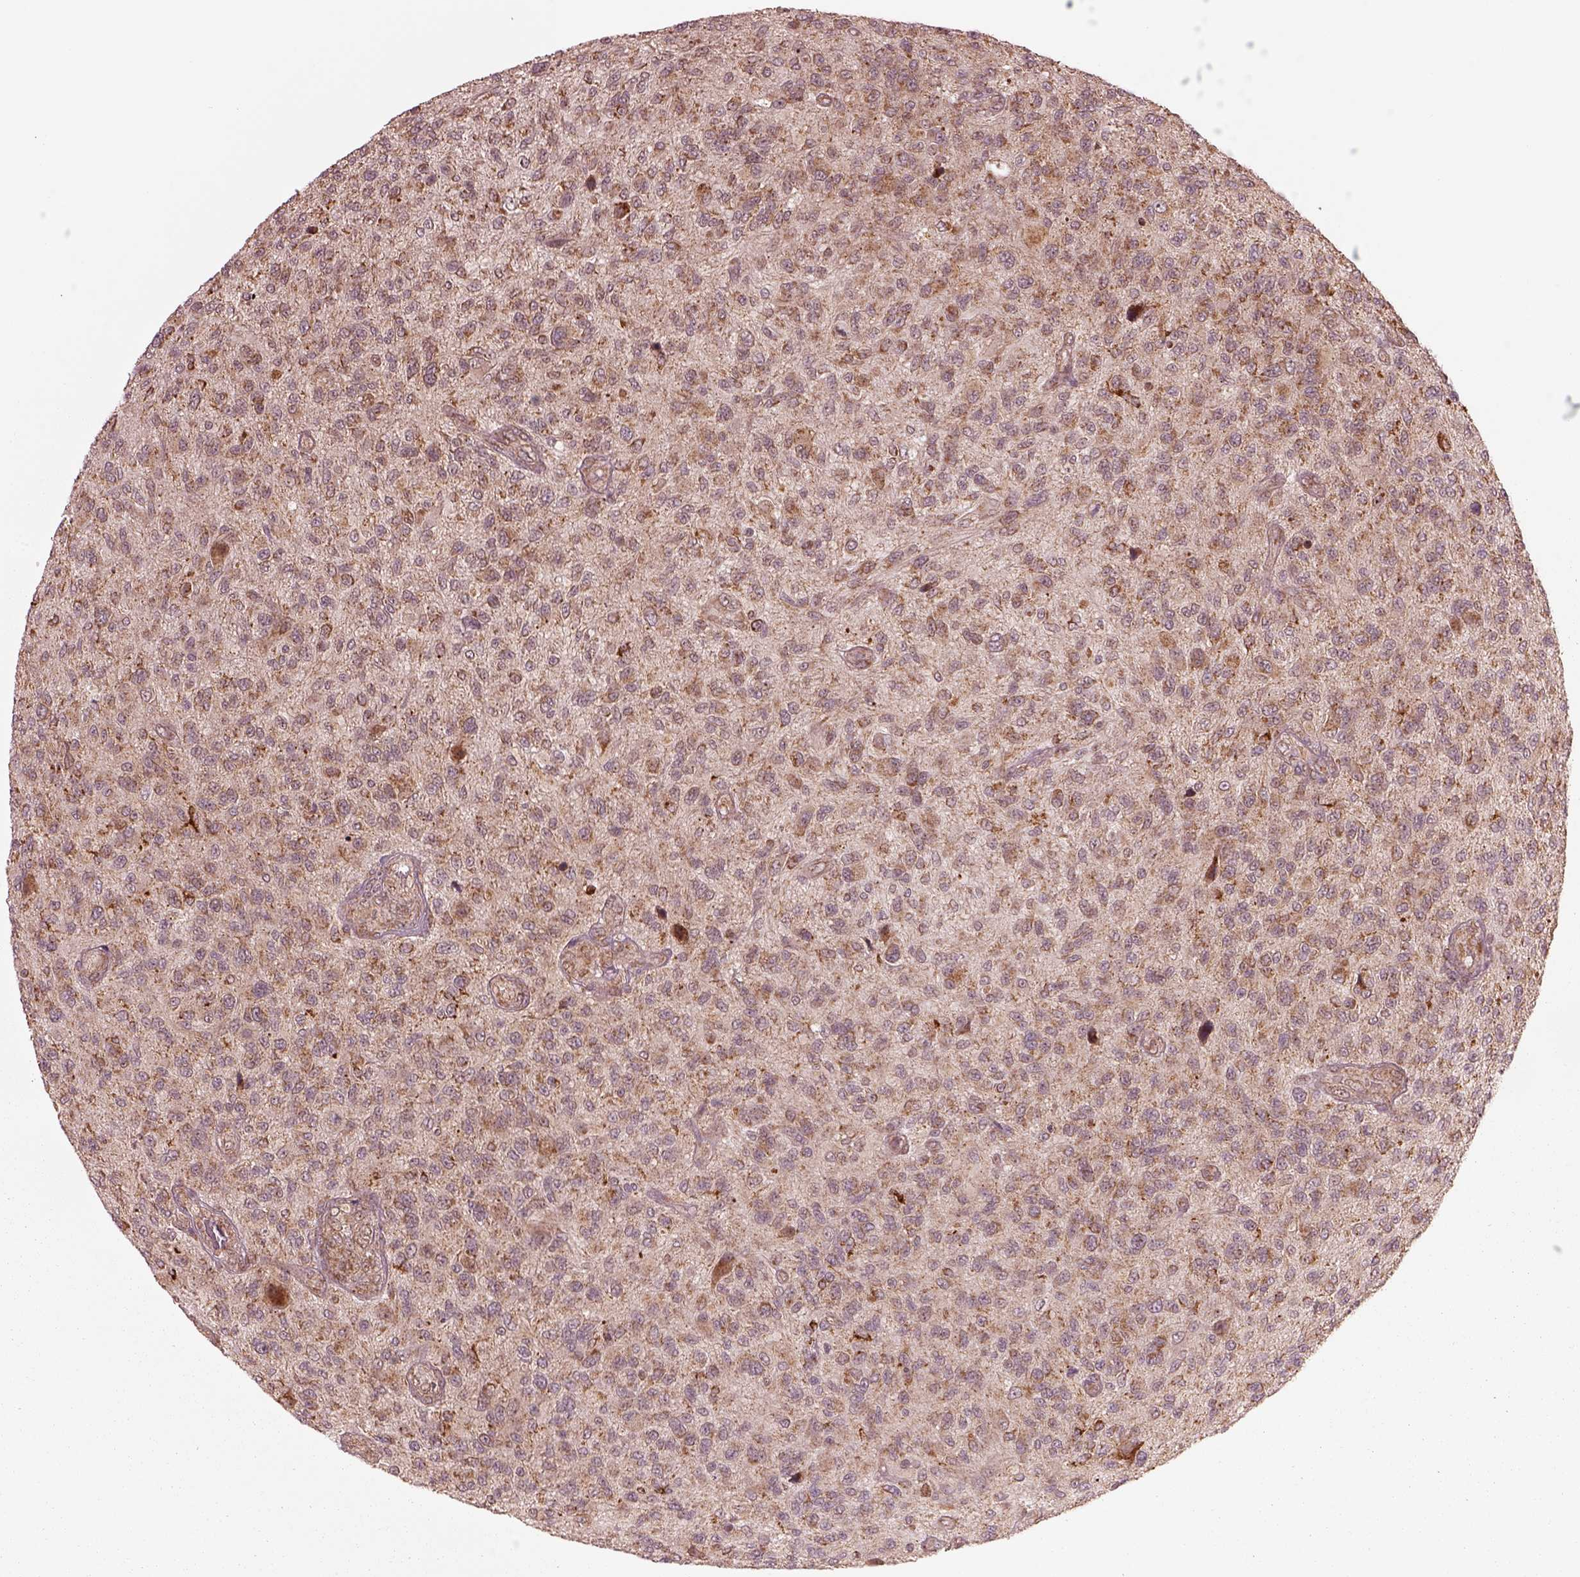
{"staining": {"intensity": "moderate", "quantity": "25%-75%", "location": "cytoplasmic/membranous"}, "tissue": "glioma", "cell_type": "Tumor cells", "image_type": "cancer", "snomed": [{"axis": "morphology", "description": "Glioma, malignant, High grade"}, {"axis": "topography", "description": "Brain"}], "caption": "This is an image of immunohistochemistry staining of malignant high-grade glioma, which shows moderate expression in the cytoplasmic/membranous of tumor cells.", "gene": "SEL1L3", "patient": {"sex": "male", "age": 47}}